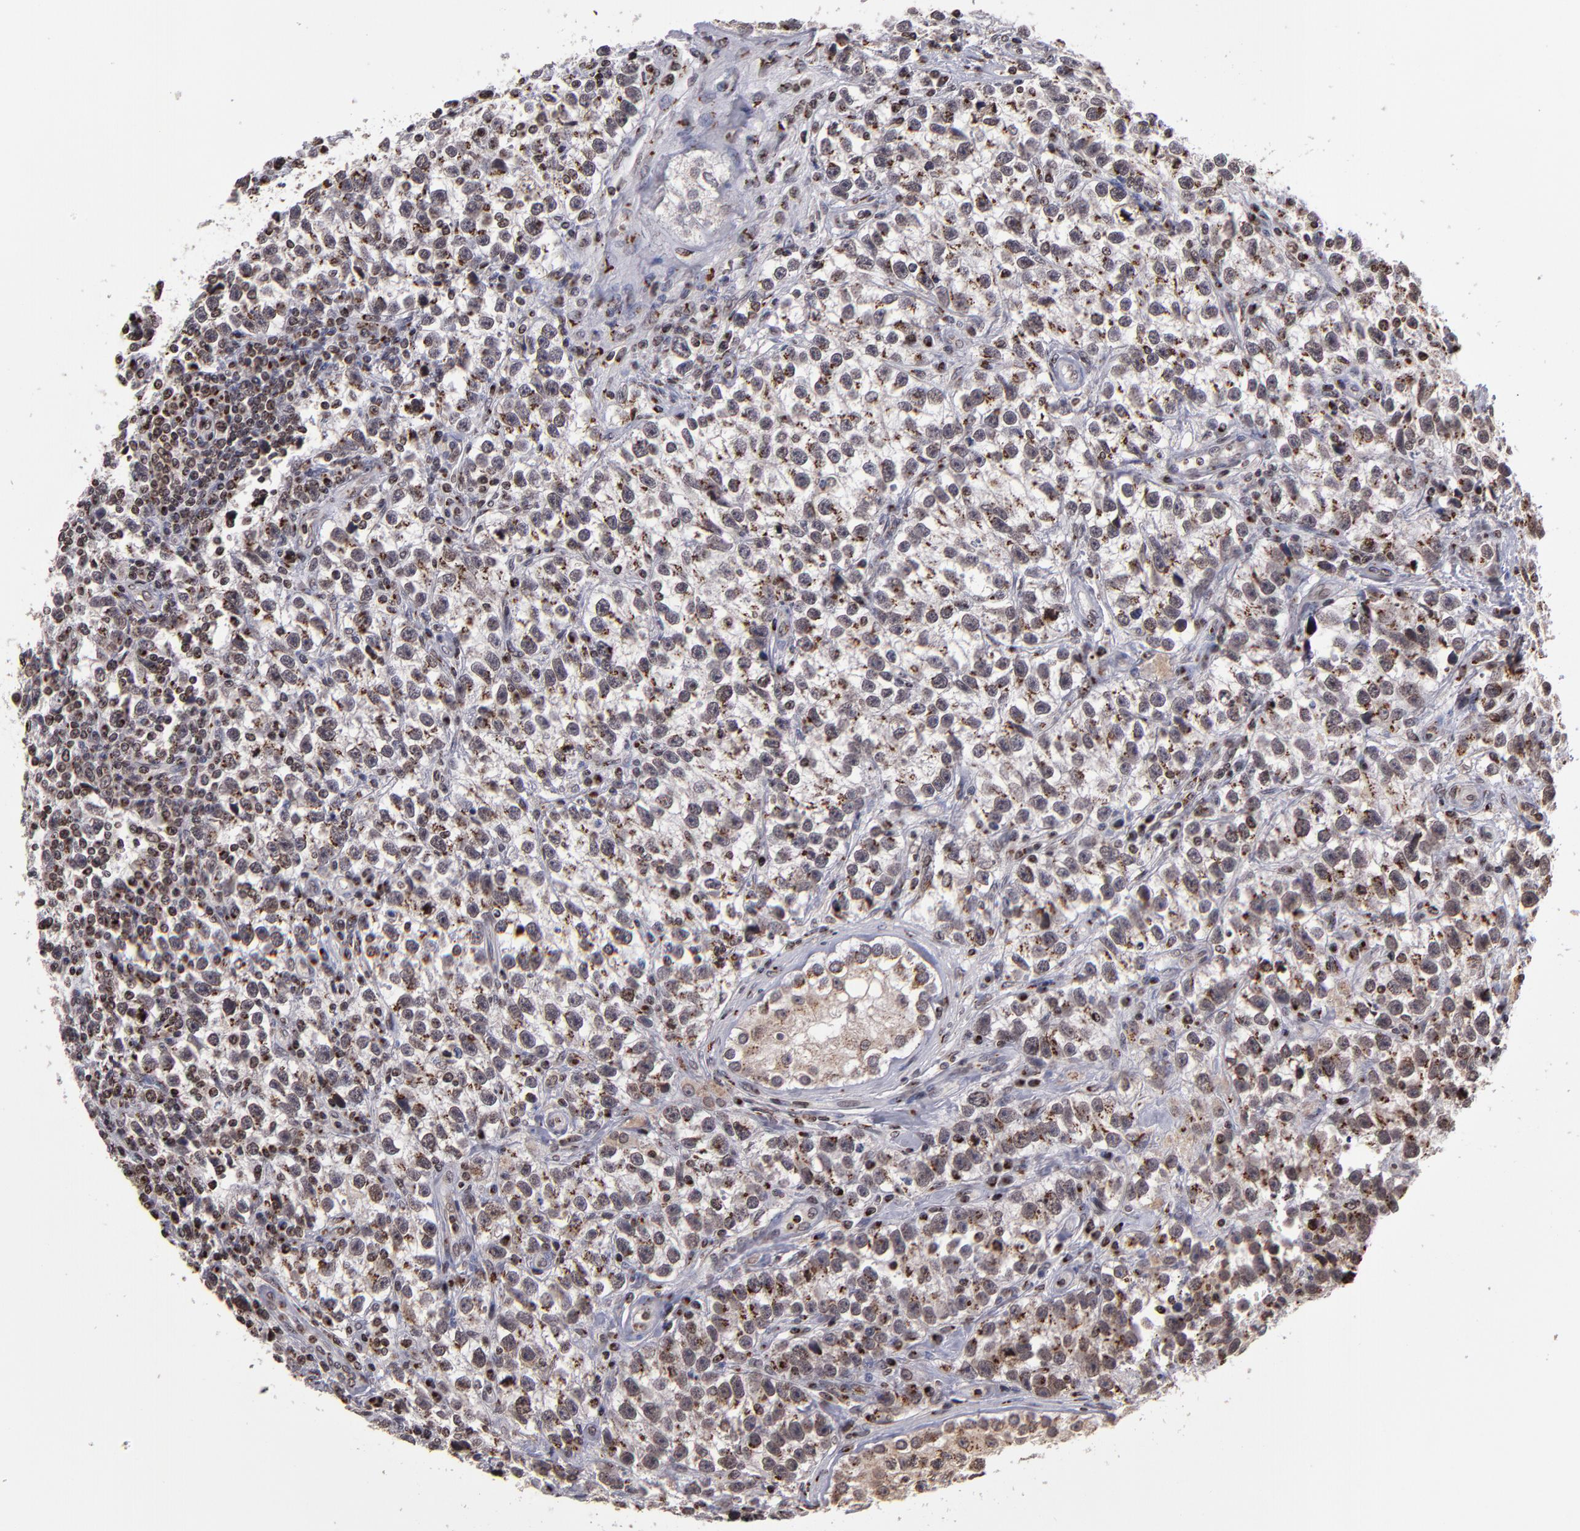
{"staining": {"intensity": "moderate", "quantity": ">75%", "location": "cytoplasmic/membranous,nuclear"}, "tissue": "testis cancer", "cell_type": "Tumor cells", "image_type": "cancer", "snomed": [{"axis": "morphology", "description": "Seminoma, NOS"}, {"axis": "topography", "description": "Testis"}], "caption": "A brown stain shows moderate cytoplasmic/membranous and nuclear expression of a protein in testis seminoma tumor cells. The protein of interest is stained brown, and the nuclei are stained in blue (DAB IHC with brightfield microscopy, high magnification).", "gene": "CSDC2", "patient": {"sex": "male", "age": 38}}